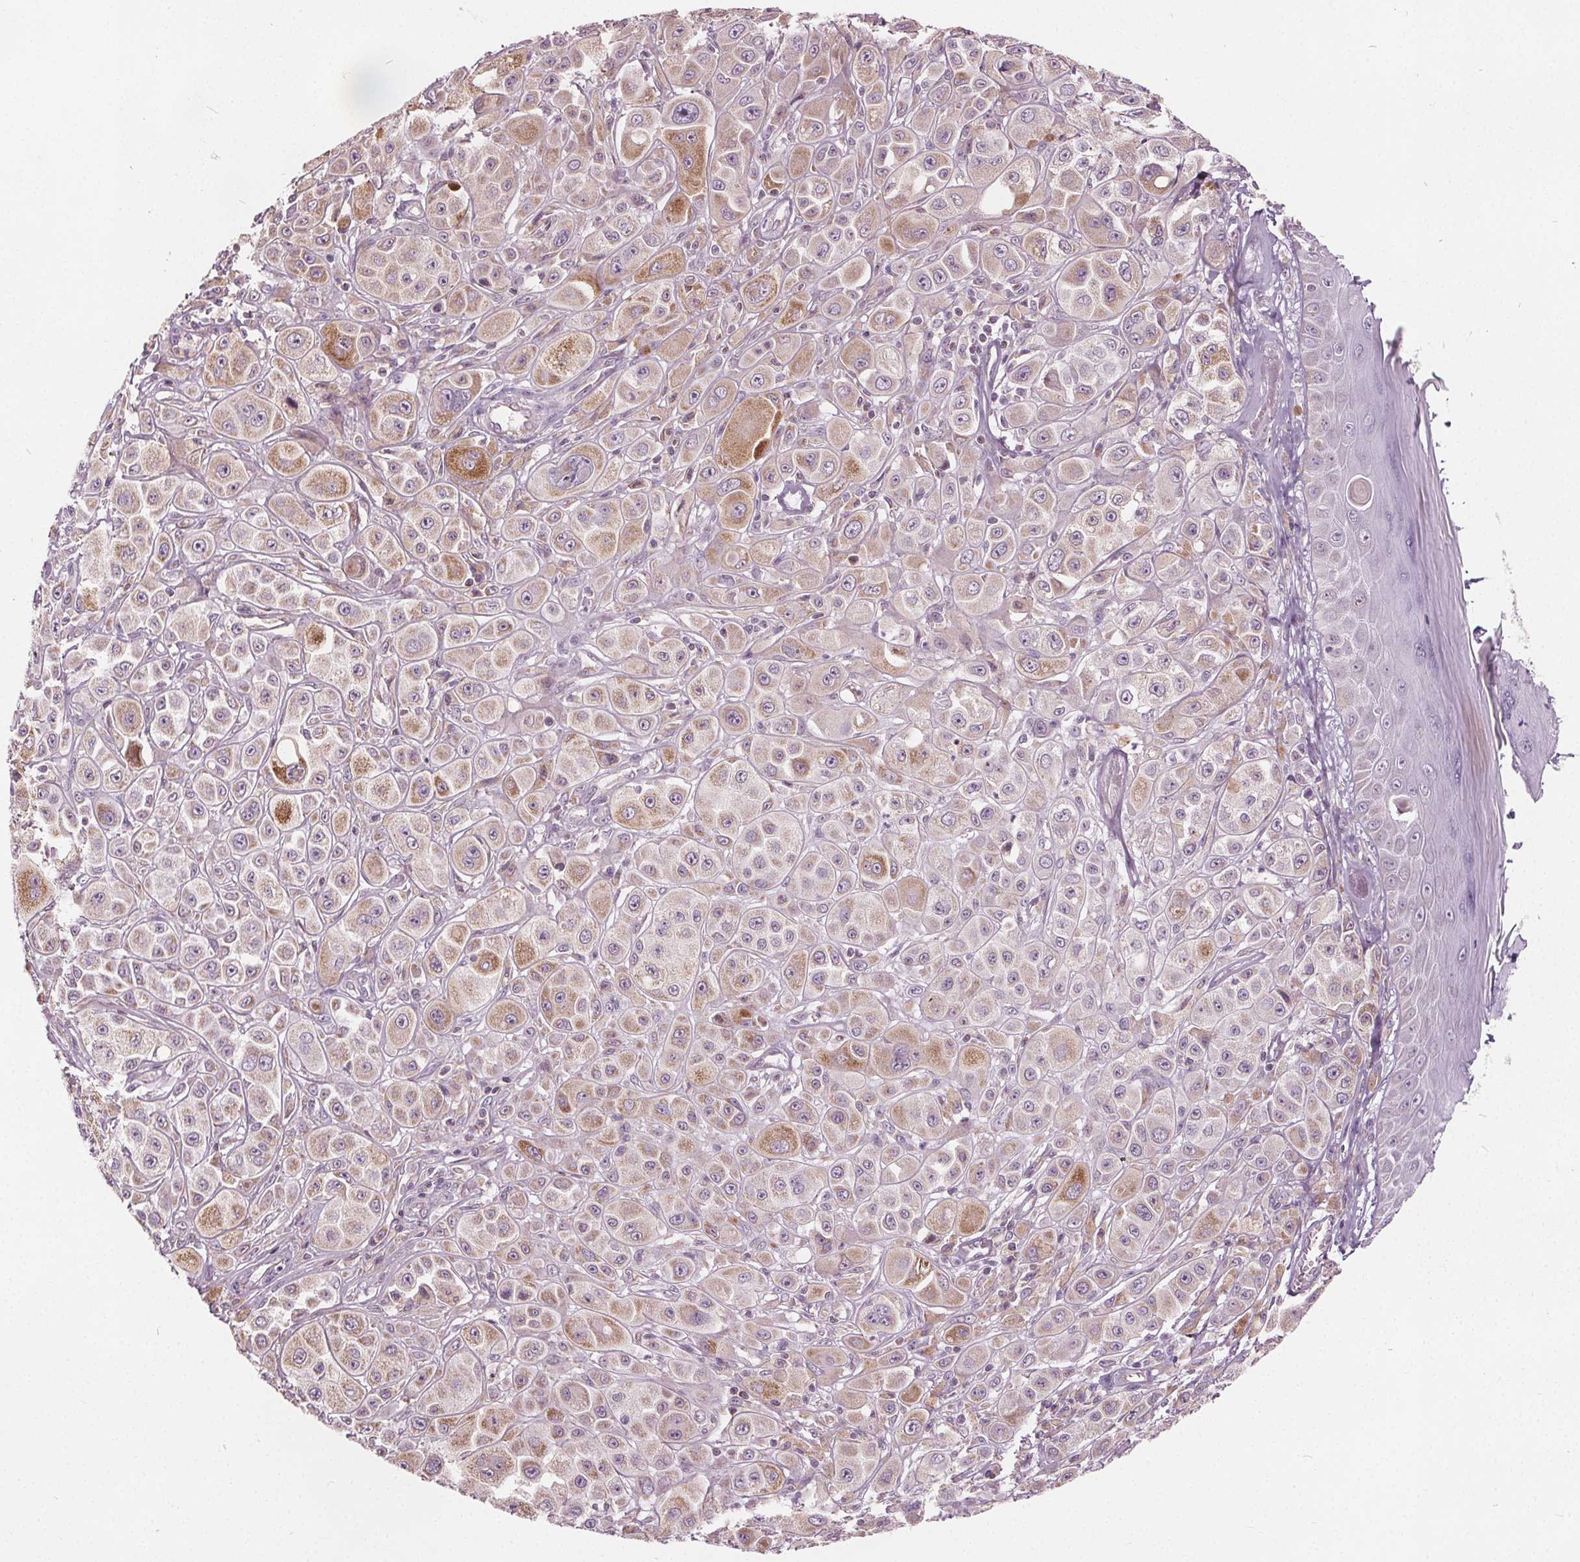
{"staining": {"intensity": "moderate", "quantity": "25%-75%", "location": "cytoplasmic/membranous"}, "tissue": "melanoma", "cell_type": "Tumor cells", "image_type": "cancer", "snomed": [{"axis": "morphology", "description": "Malignant melanoma, NOS"}, {"axis": "topography", "description": "Skin"}], "caption": "Protein staining displays moderate cytoplasmic/membranous staining in approximately 25%-75% of tumor cells in malignant melanoma.", "gene": "ECI2", "patient": {"sex": "male", "age": 67}}